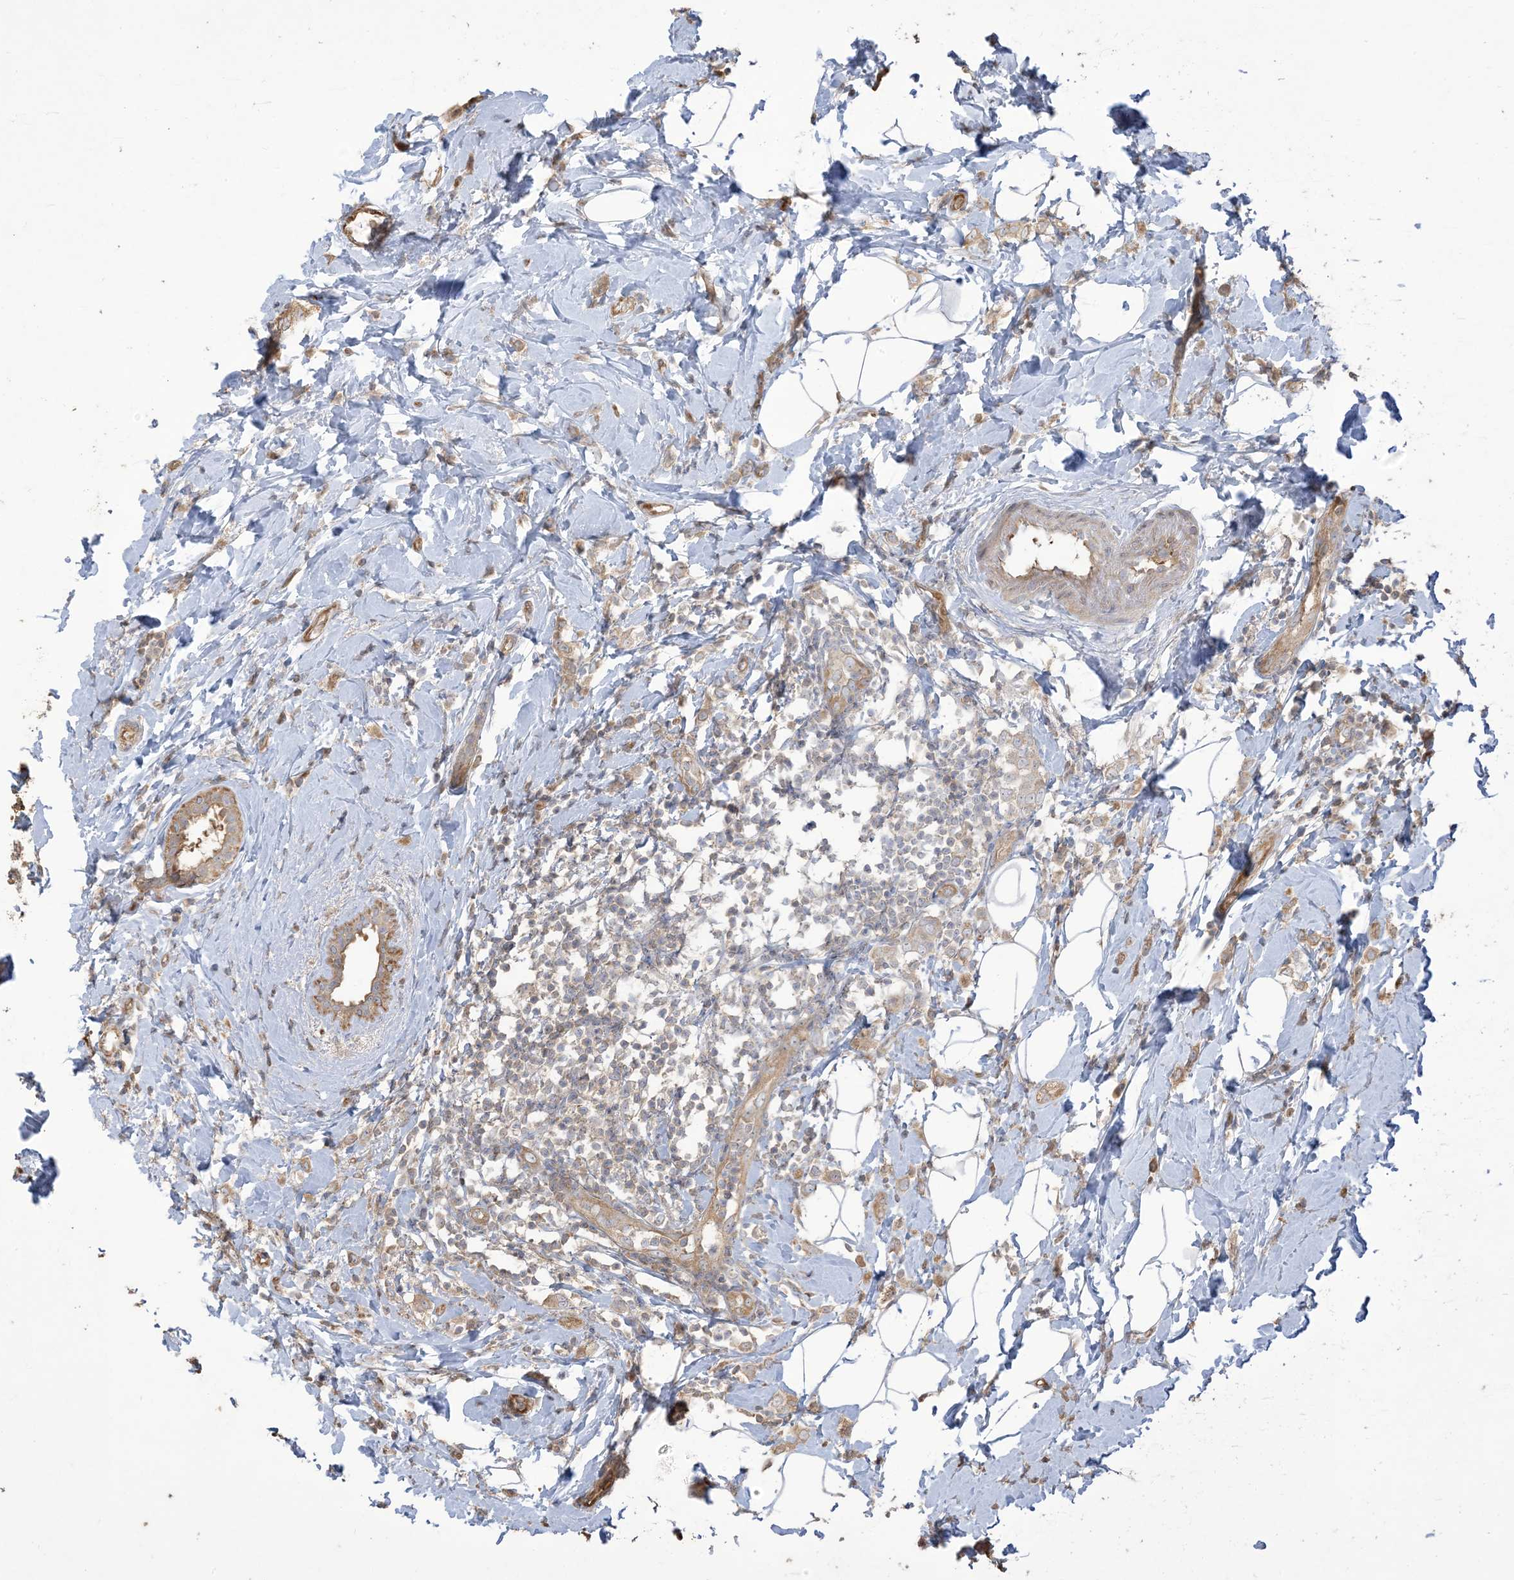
{"staining": {"intensity": "moderate", "quantity": ">75%", "location": "cytoplasmic/membranous"}, "tissue": "breast cancer", "cell_type": "Tumor cells", "image_type": "cancer", "snomed": [{"axis": "morphology", "description": "Lobular carcinoma"}, {"axis": "topography", "description": "Breast"}], "caption": "This histopathology image displays breast cancer stained with immunohistochemistry to label a protein in brown. The cytoplasmic/membranous of tumor cells show moderate positivity for the protein. Nuclei are counter-stained blue.", "gene": "KLHL18", "patient": {"sex": "female", "age": 47}}